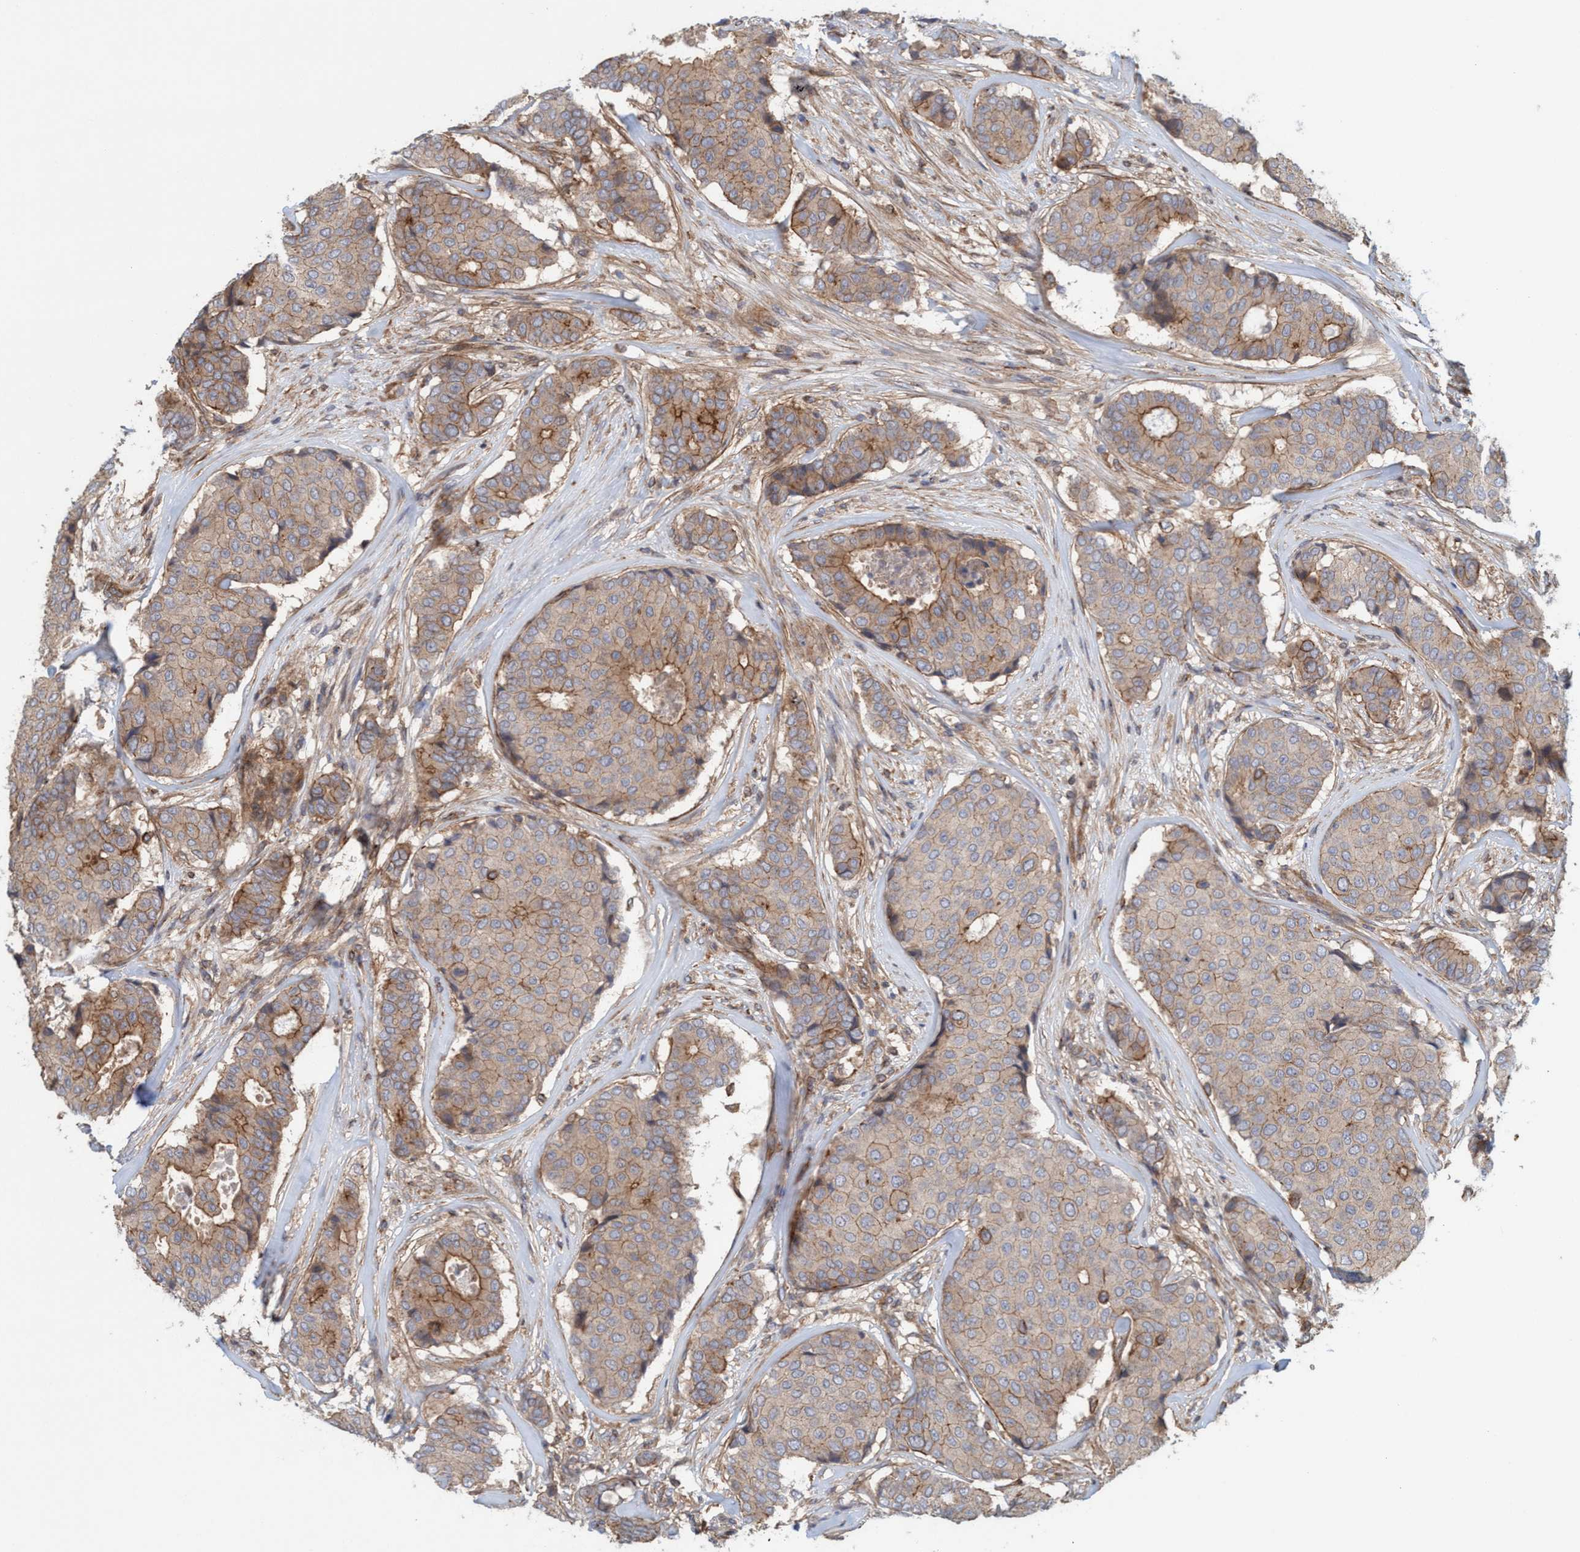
{"staining": {"intensity": "moderate", "quantity": ">75%", "location": "cytoplasmic/membranous"}, "tissue": "breast cancer", "cell_type": "Tumor cells", "image_type": "cancer", "snomed": [{"axis": "morphology", "description": "Duct carcinoma"}, {"axis": "topography", "description": "Breast"}], "caption": "Moderate cytoplasmic/membranous protein positivity is identified in approximately >75% of tumor cells in breast cancer.", "gene": "SPECC1", "patient": {"sex": "female", "age": 75}}